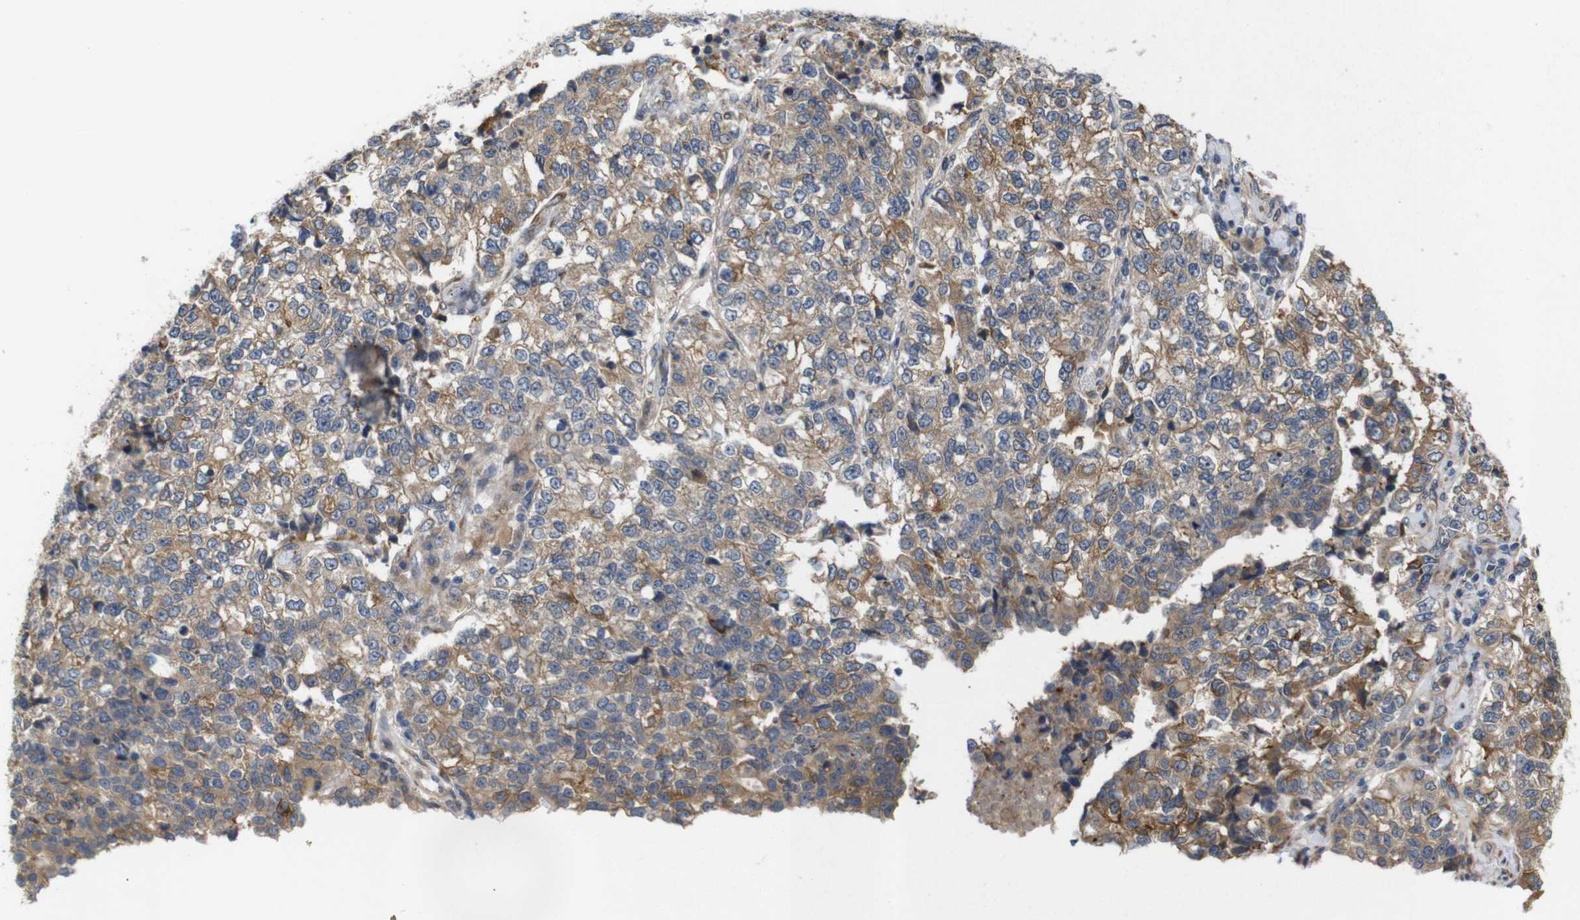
{"staining": {"intensity": "moderate", "quantity": ">75%", "location": "cytoplasmic/membranous"}, "tissue": "lung cancer", "cell_type": "Tumor cells", "image_type": "cancer", "snomed": [{"axis": "morphology", "description": "Adenocarcinoma, NOS"}, {"axis": "topography", "description": "Lung"}], "caption": "Human lung cancer stained for a protein (brown) displays moderate cytoplasmic/membranous positive positivity in about >75% of tumor cells.", "gene": "P3H2", "patient": {"sex": "male", "age": 49}}